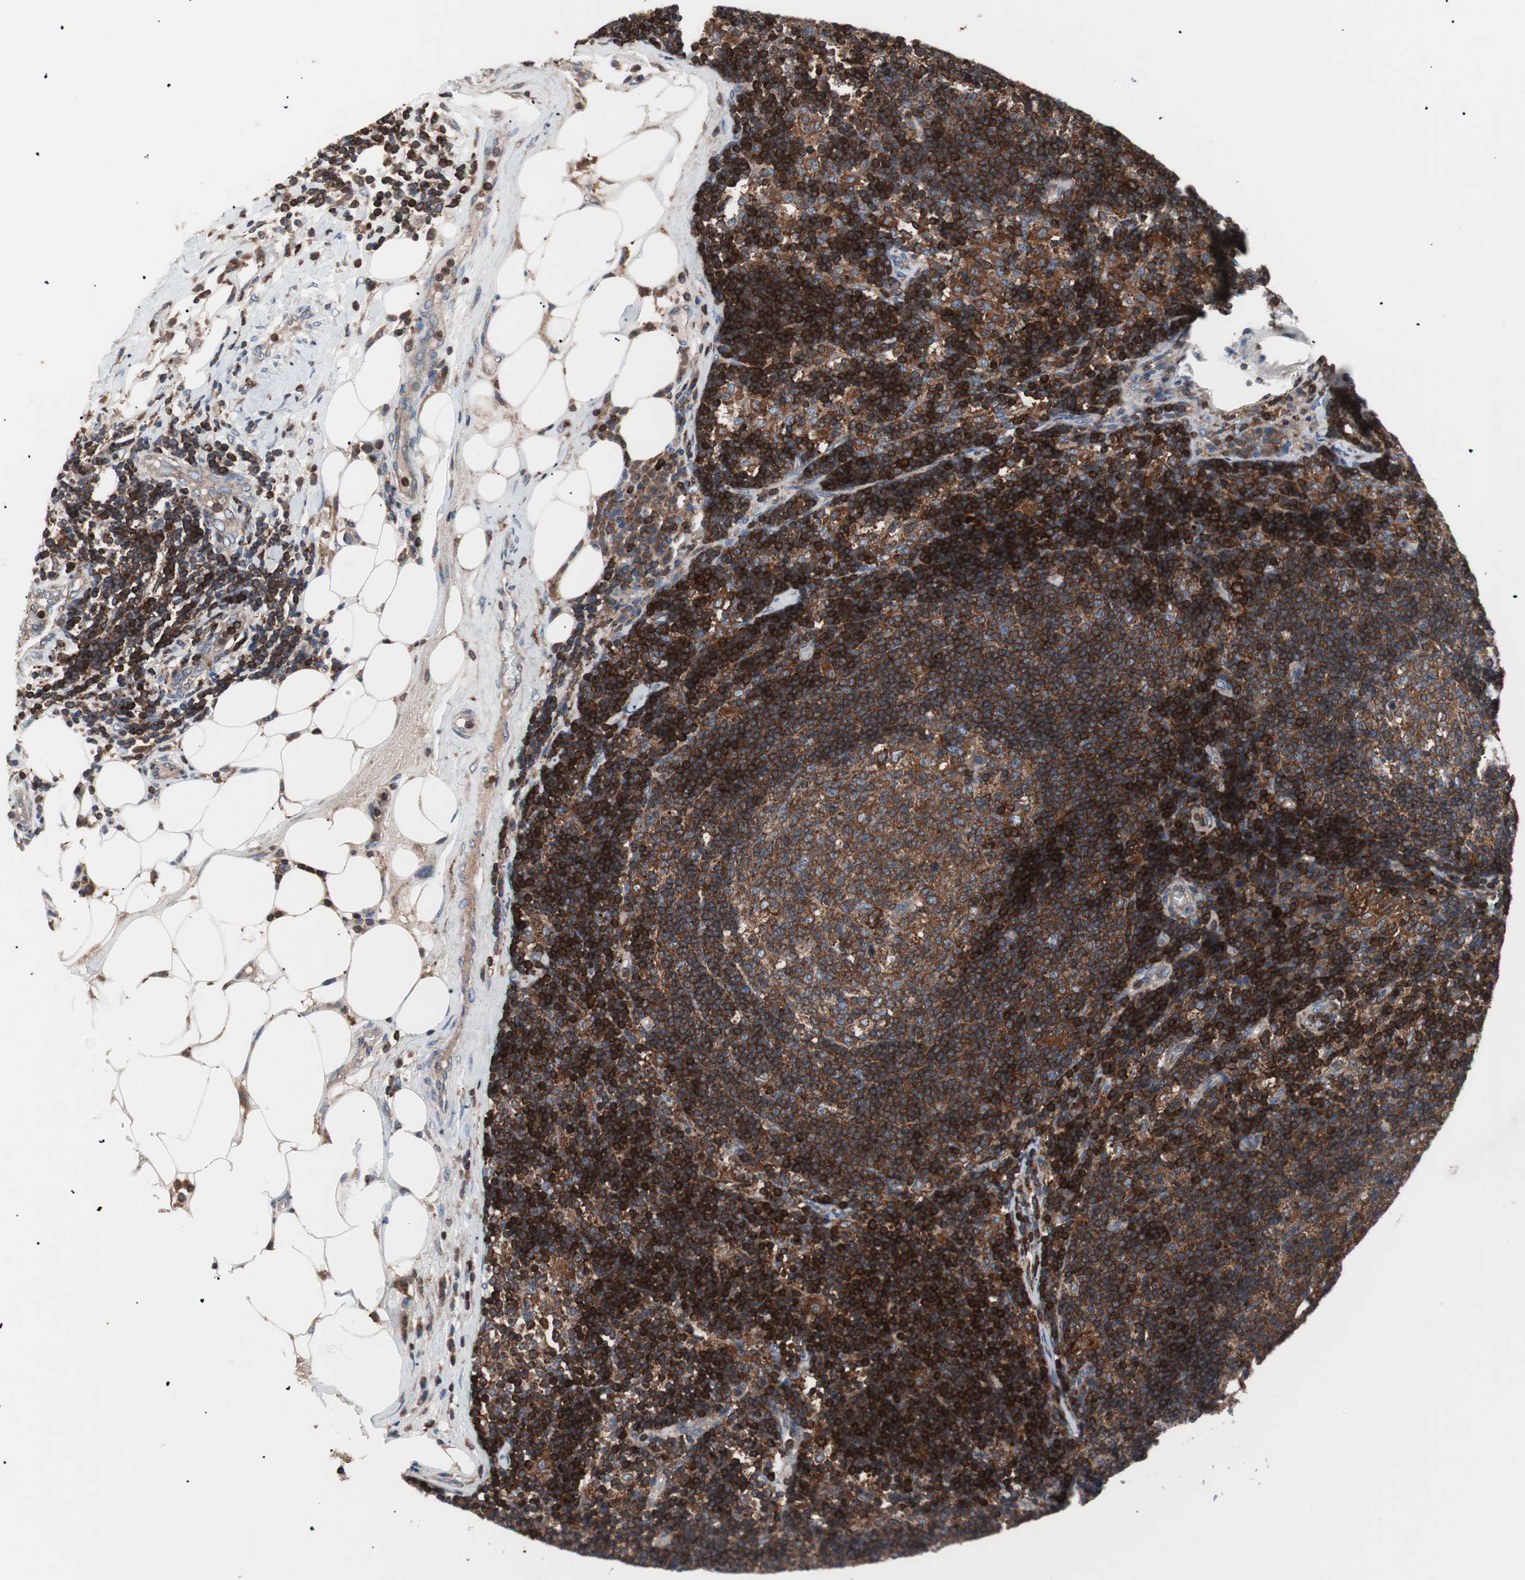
{"staining": {"intensity": "strong", "quantity": ">75%", "location": "cytoplasmic/membranous"}, "tissue": "lymph node", "cell_type": "Germinal center cells", "image_type": "normal", "snomed": [{"axis": "morphology", "description": "Normal tissue, NOS"}, {"axis": "morphology", "description": "Squamous cell carcinoma, metastatic, NOS"}, {"axis": "topography", "description": "Lymph node"}], "caption": "Strong cytoplasmic/membranous expression for a protein is appreciated in approximately >75% of germinal center cells of normal lymph node using immunohistochemistry.", "gene": "PIK3R1", "patient": {"sex": "female", "age": 53}}